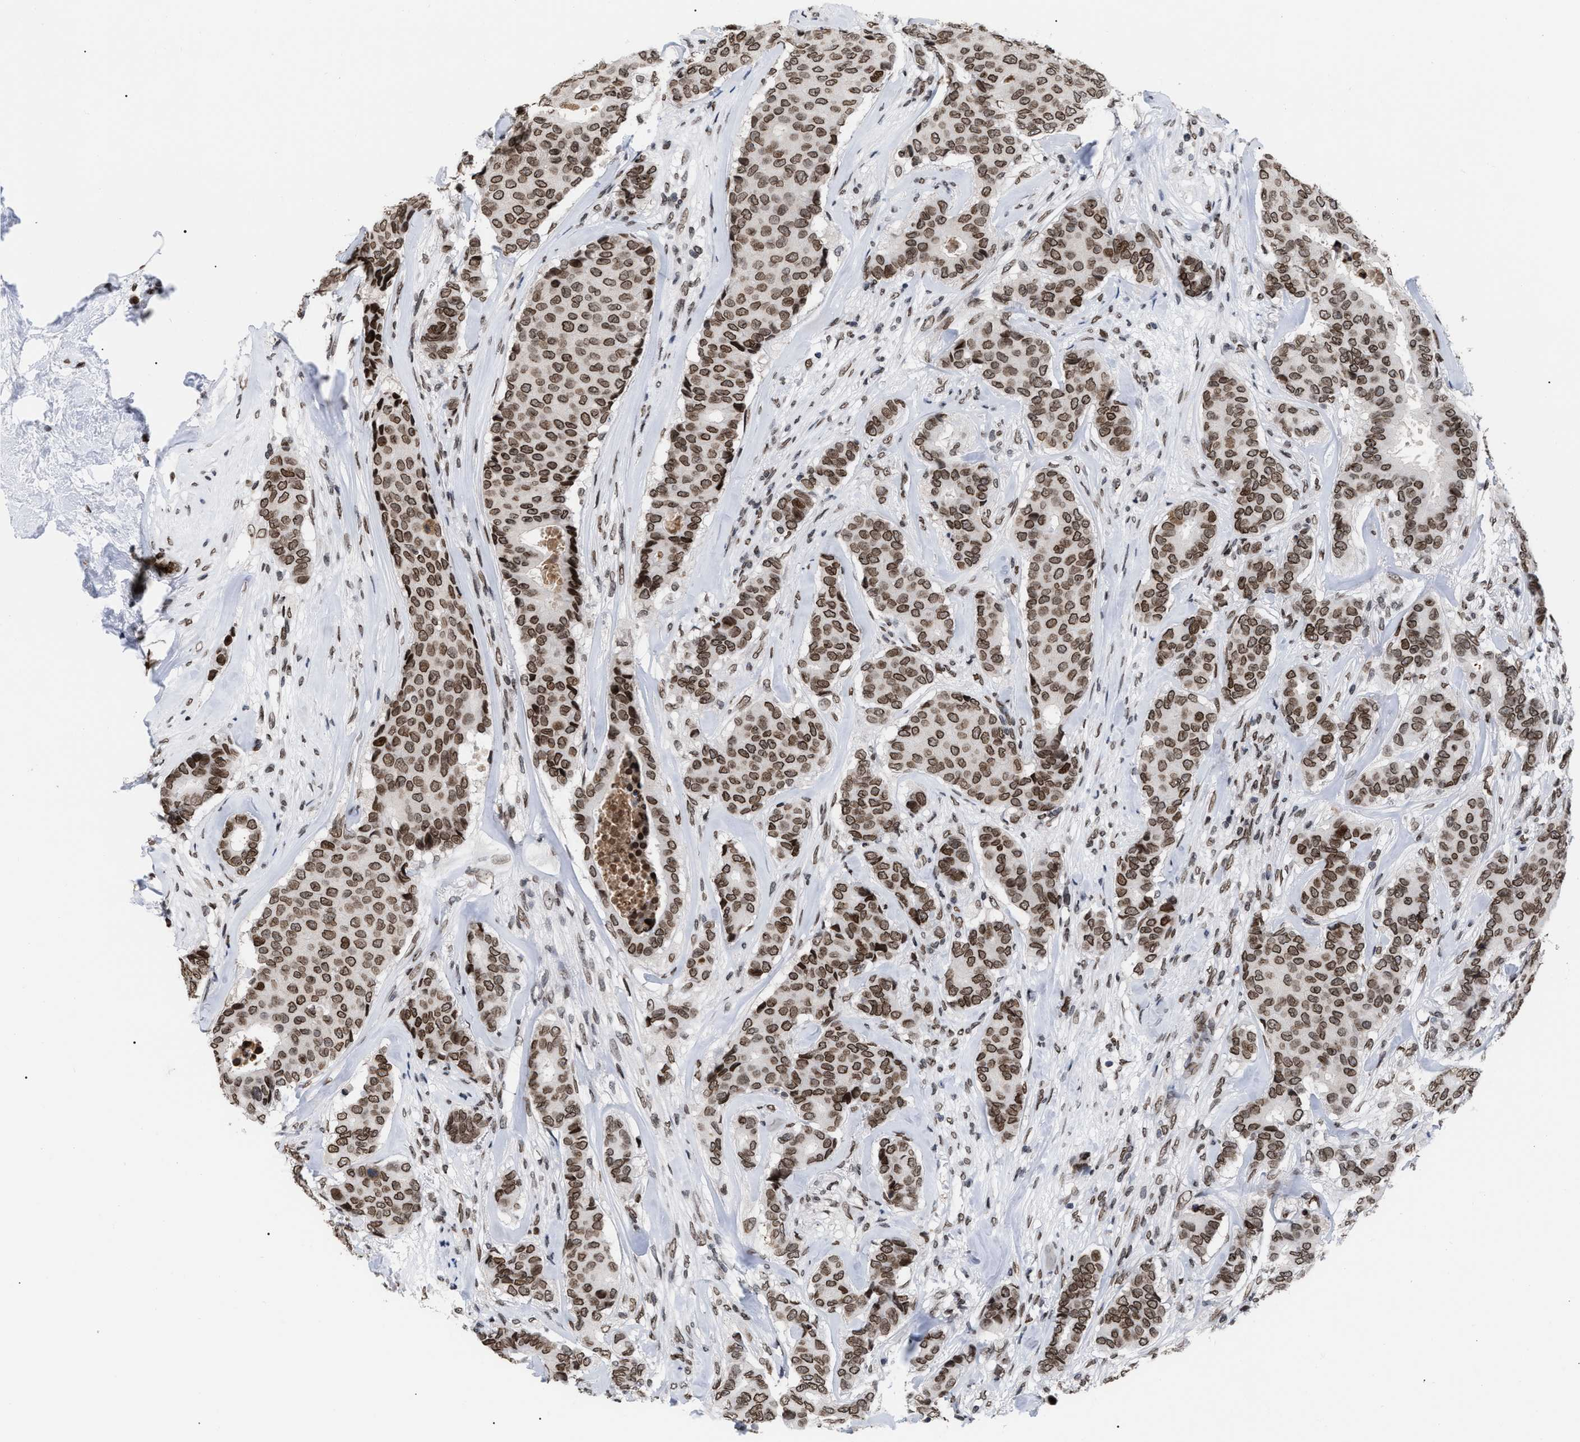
{"staining": {"intensity": "moderate", "quantity": ">75%", "location": "cytoplasmic/membranous,nuclear"}, "tissue": "breast cancer", "cell_type": "Tumor cells", "image_type": "cancer", "snomed": [{"axis": "morphology", "description": "Duct carcinoma"}, {"axis": "topography", "description": "Breast"}], "caption": "Immunohistochemical staining of breast infiltrating ductal carcinoma reveals medium levels of moderate cytoplasmic/membranous and nuclear expression in approximately >75% of tumor cells.", "gene": "TPR", "patient": {"sex": "female", "age": 75}}